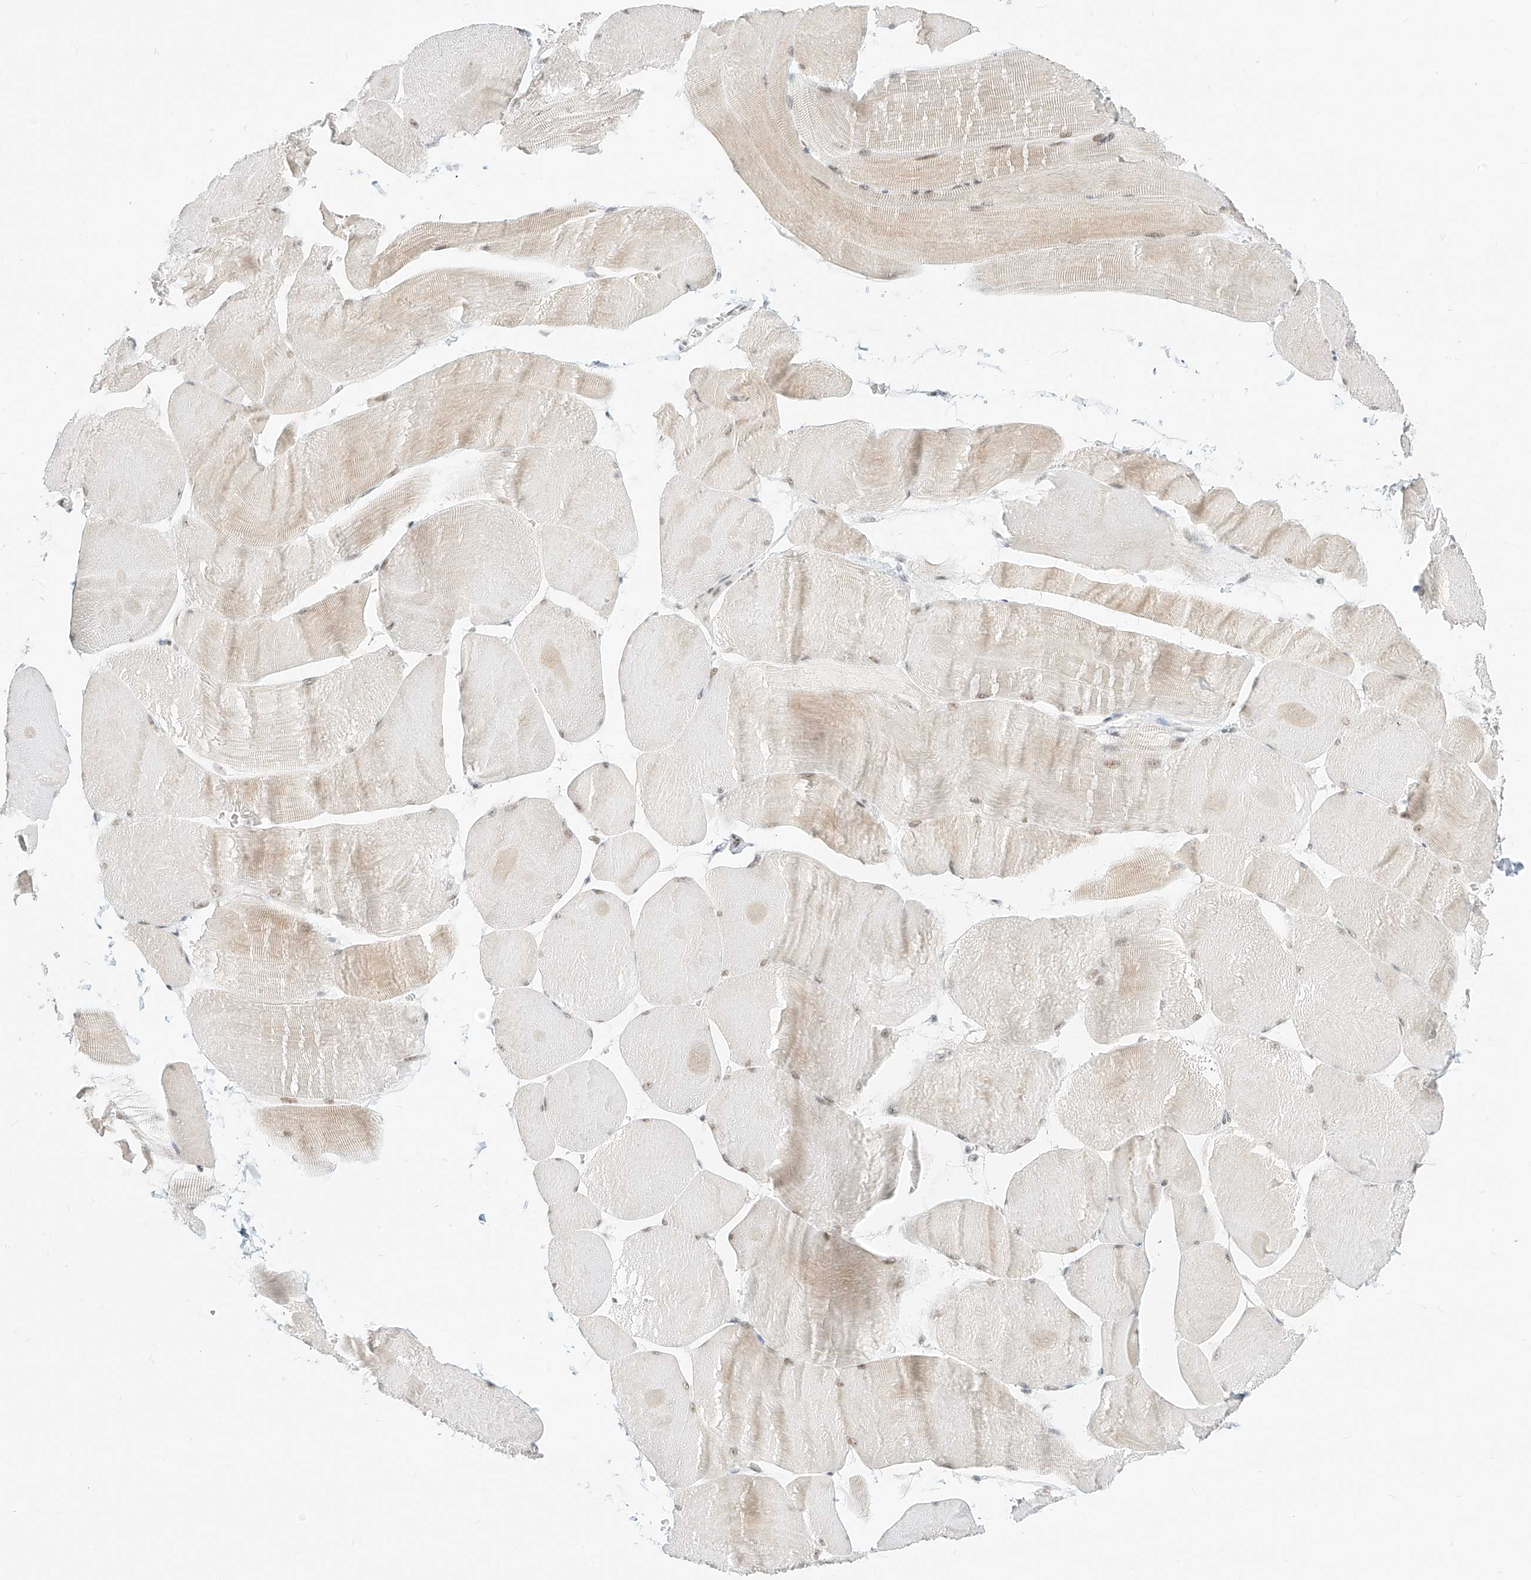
{"staining": {"intensity": "weak", "quantity": "<25%", "location": "nuclear"}, "tissue": "skeletal muscle", "cell_type": "Myocytes", "image_type": "normal", "snomed": [{"axis": "morphology", "description": "Normal tissue, NOS"}, {"axis": "morphology", "description": "Basal cell carcinoma"}, {"axis": "topography", "description": "Skeletal muscle"}], "caption": "Immunohistochemical staining of benign skeletal muscle demonstrates no significant expression in myocytes.", "gene": "SUPT5H", "patient": {"sex": "female", "age": 64}}